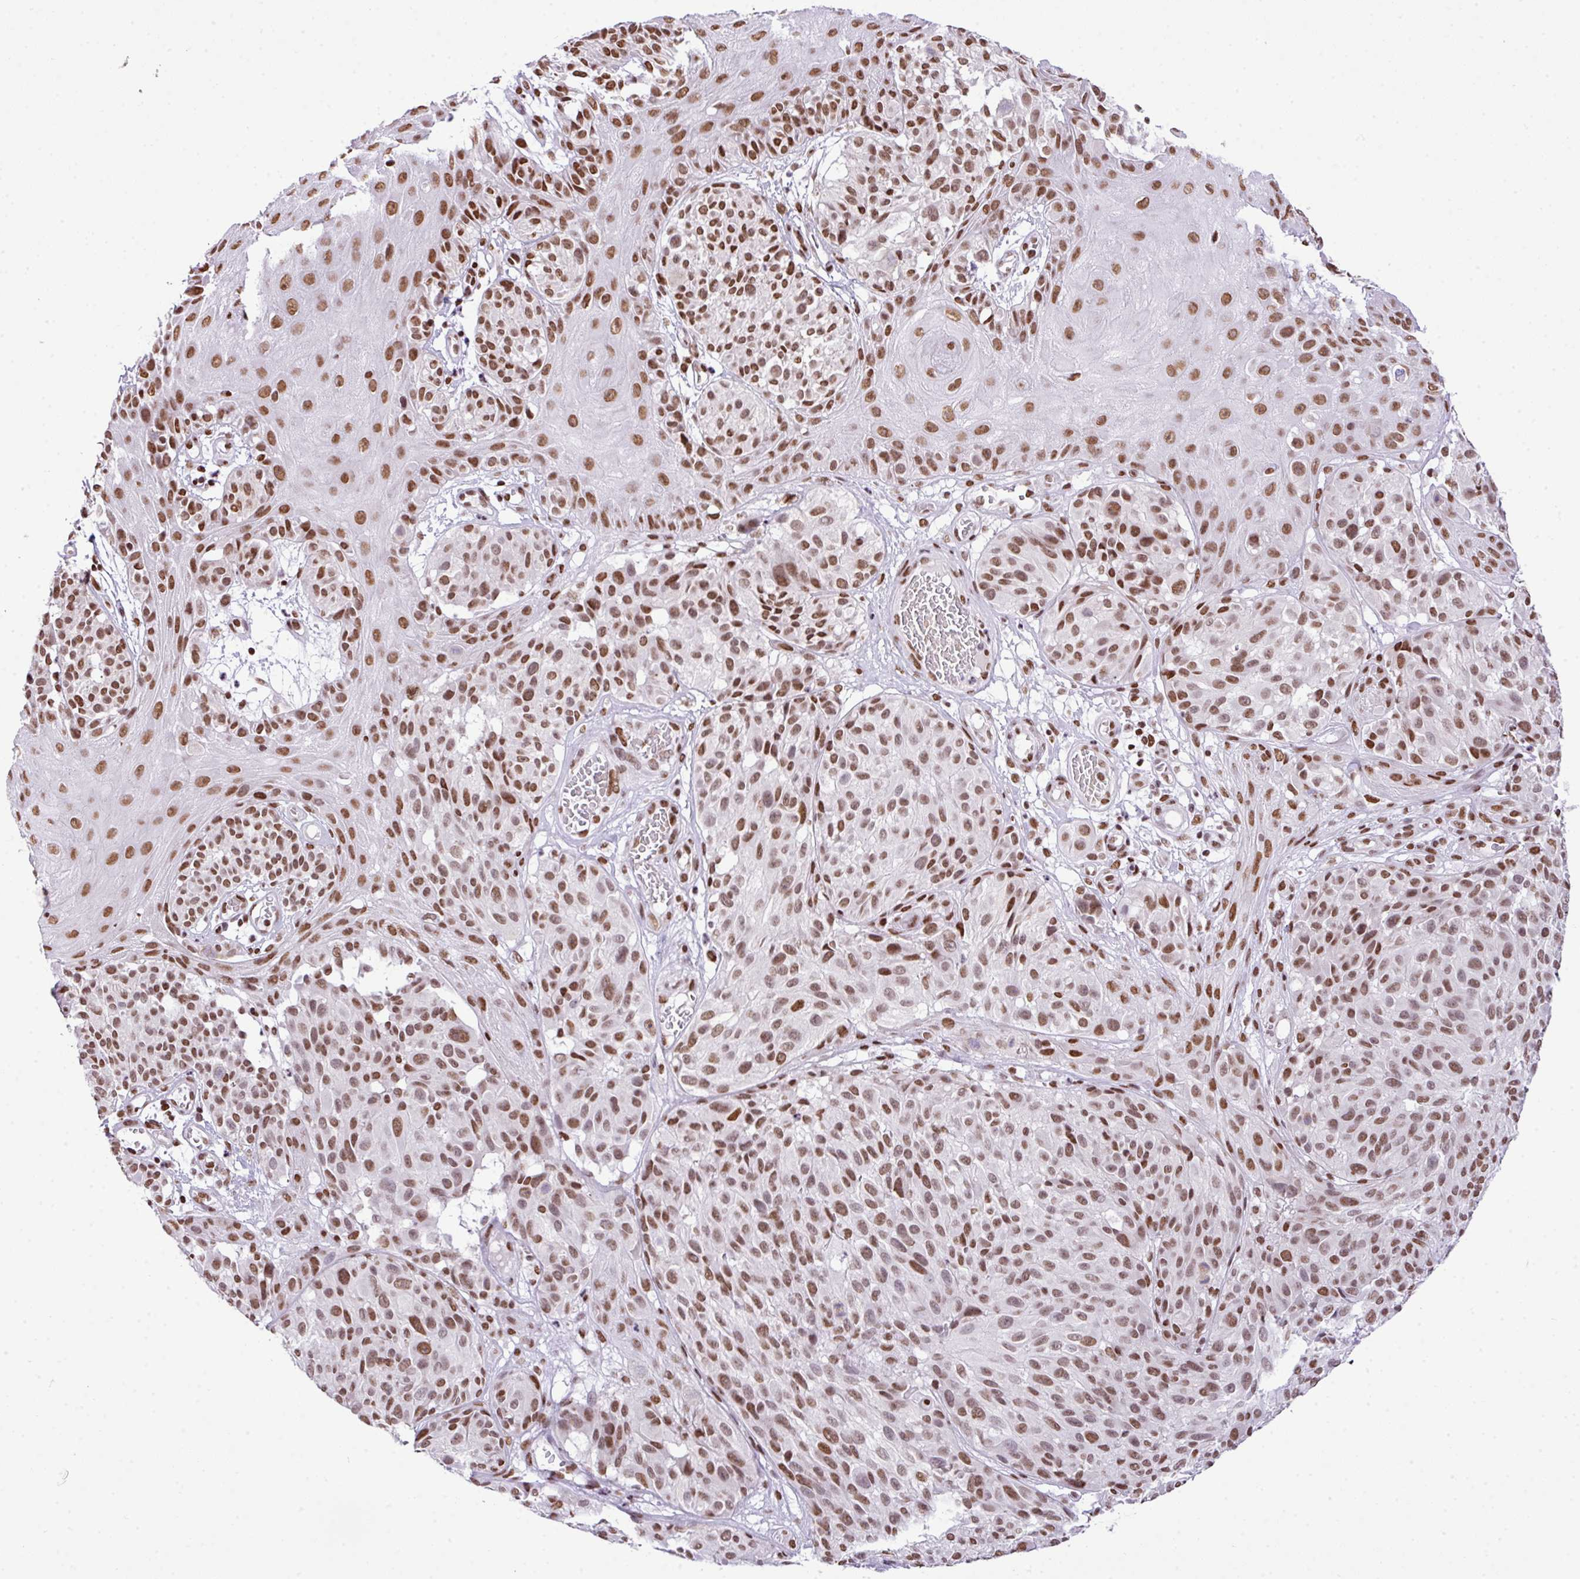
{"staining": {"intensity": "moderate", "quantity": ">75%", "location": "nuclear"}, "tissue": "melanoma", "cell_type": "Tumor cells", "image_type": "cancer", "snomed": [{"axis": "morphology", "description": "Malignant melanoma, NOS"}, {"axis": "topography", "description": "Skin"}], "caption": "DAB (3,3'-diaminobenzidine) immunohistochemical staining of human malignant melanoma displays moderate nuclear protein positivity in approximately >75% of tumor cells. (DAB = brown stain, brightfield microscopy at high magnification).", "gene": "RARG", "patient": {"sex": "male", "age": 83}}